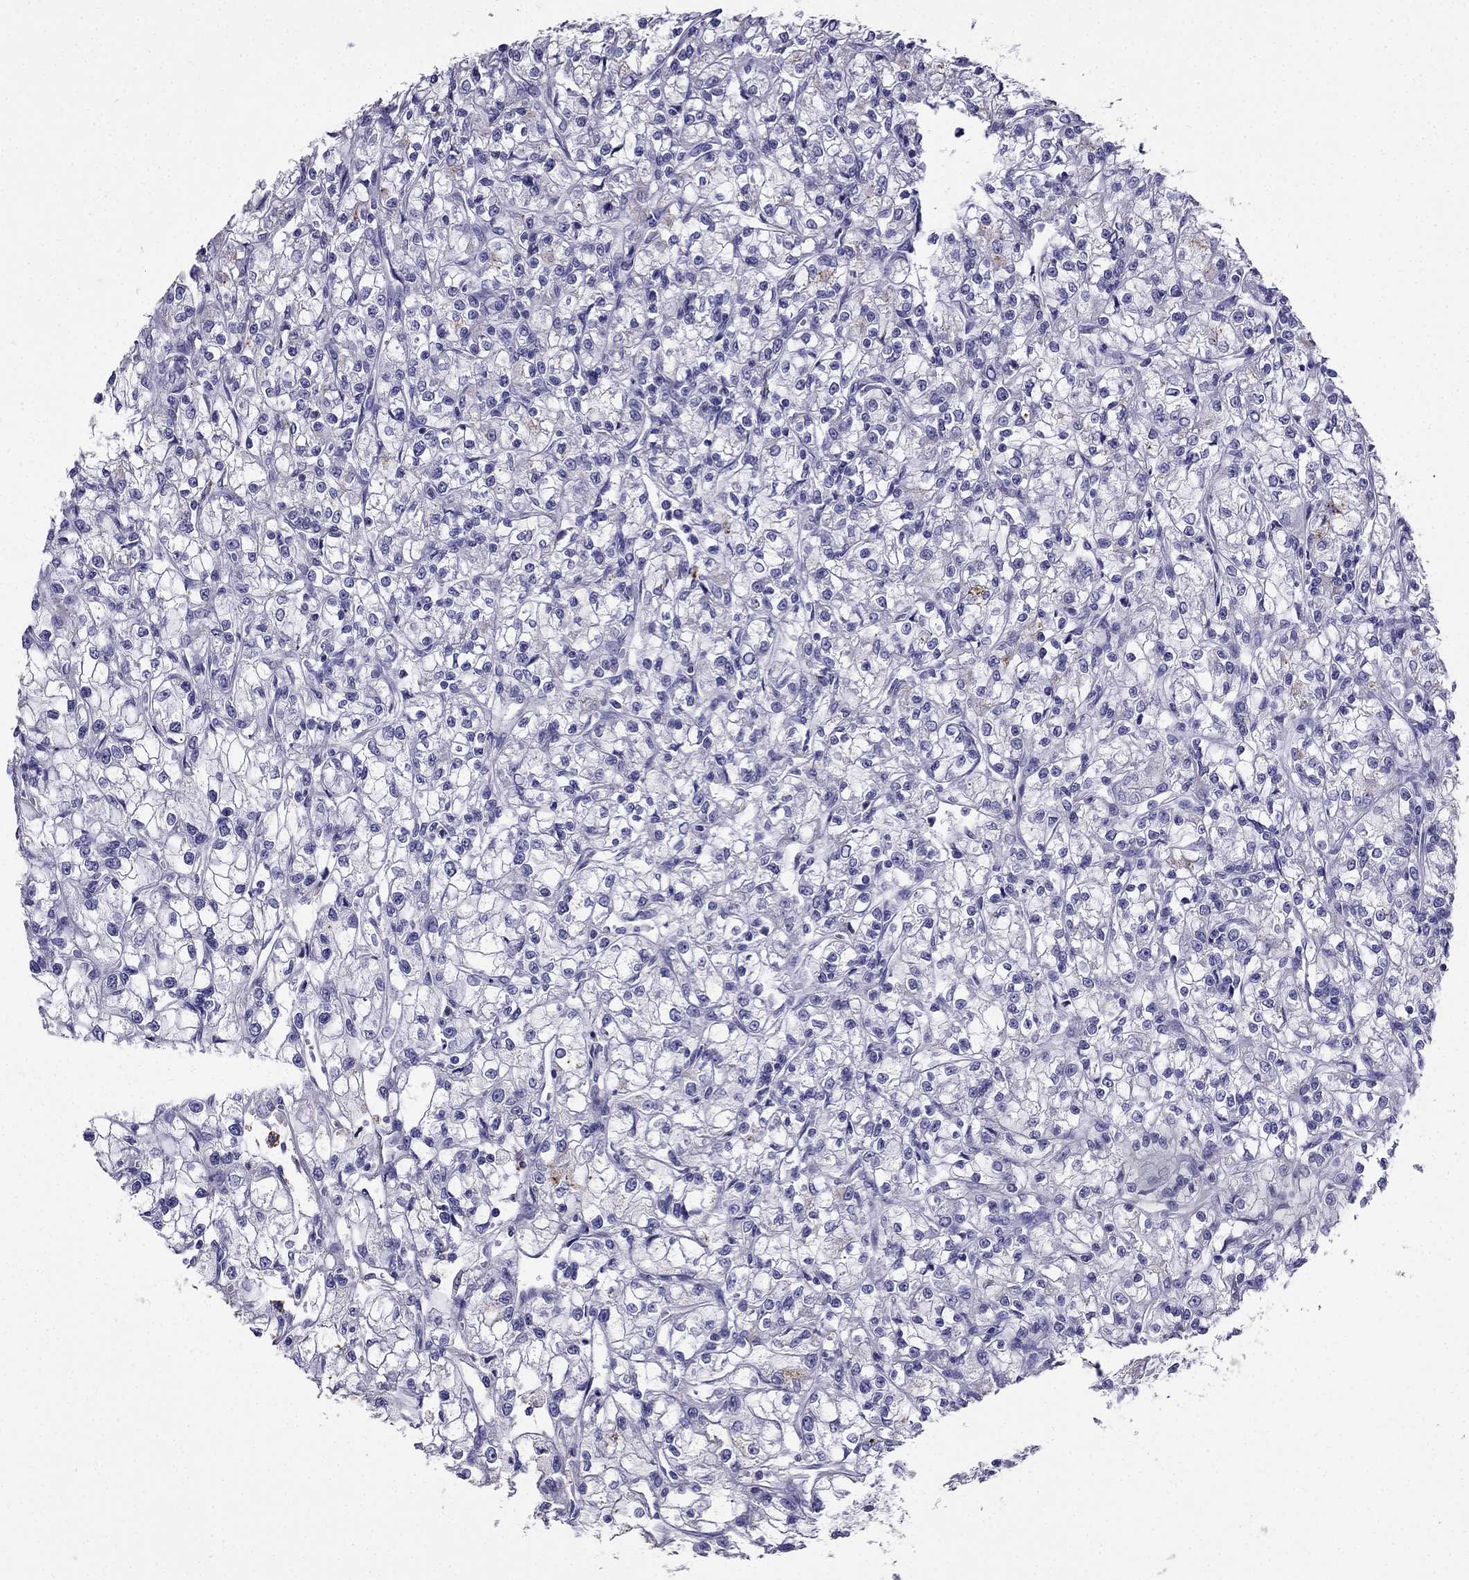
{"staining": {"intensity": "negative", "quantity": "none", "location": "none"}, "tissue": "renal cancer", "cell_type": "Tumor cells", "image_type": "cancer", "snomed": [{"axis": "morphology", "description": "Adenocarcinoma, NOS"}, {"axis": "topography", "description": "Kidney"}], "caption": "Photomicrograph shows no significant protein staining in tumor cells of adenocarcinoma (renal).", "gene": "PTH", "patient": {"sex": "female", "age": 59}}